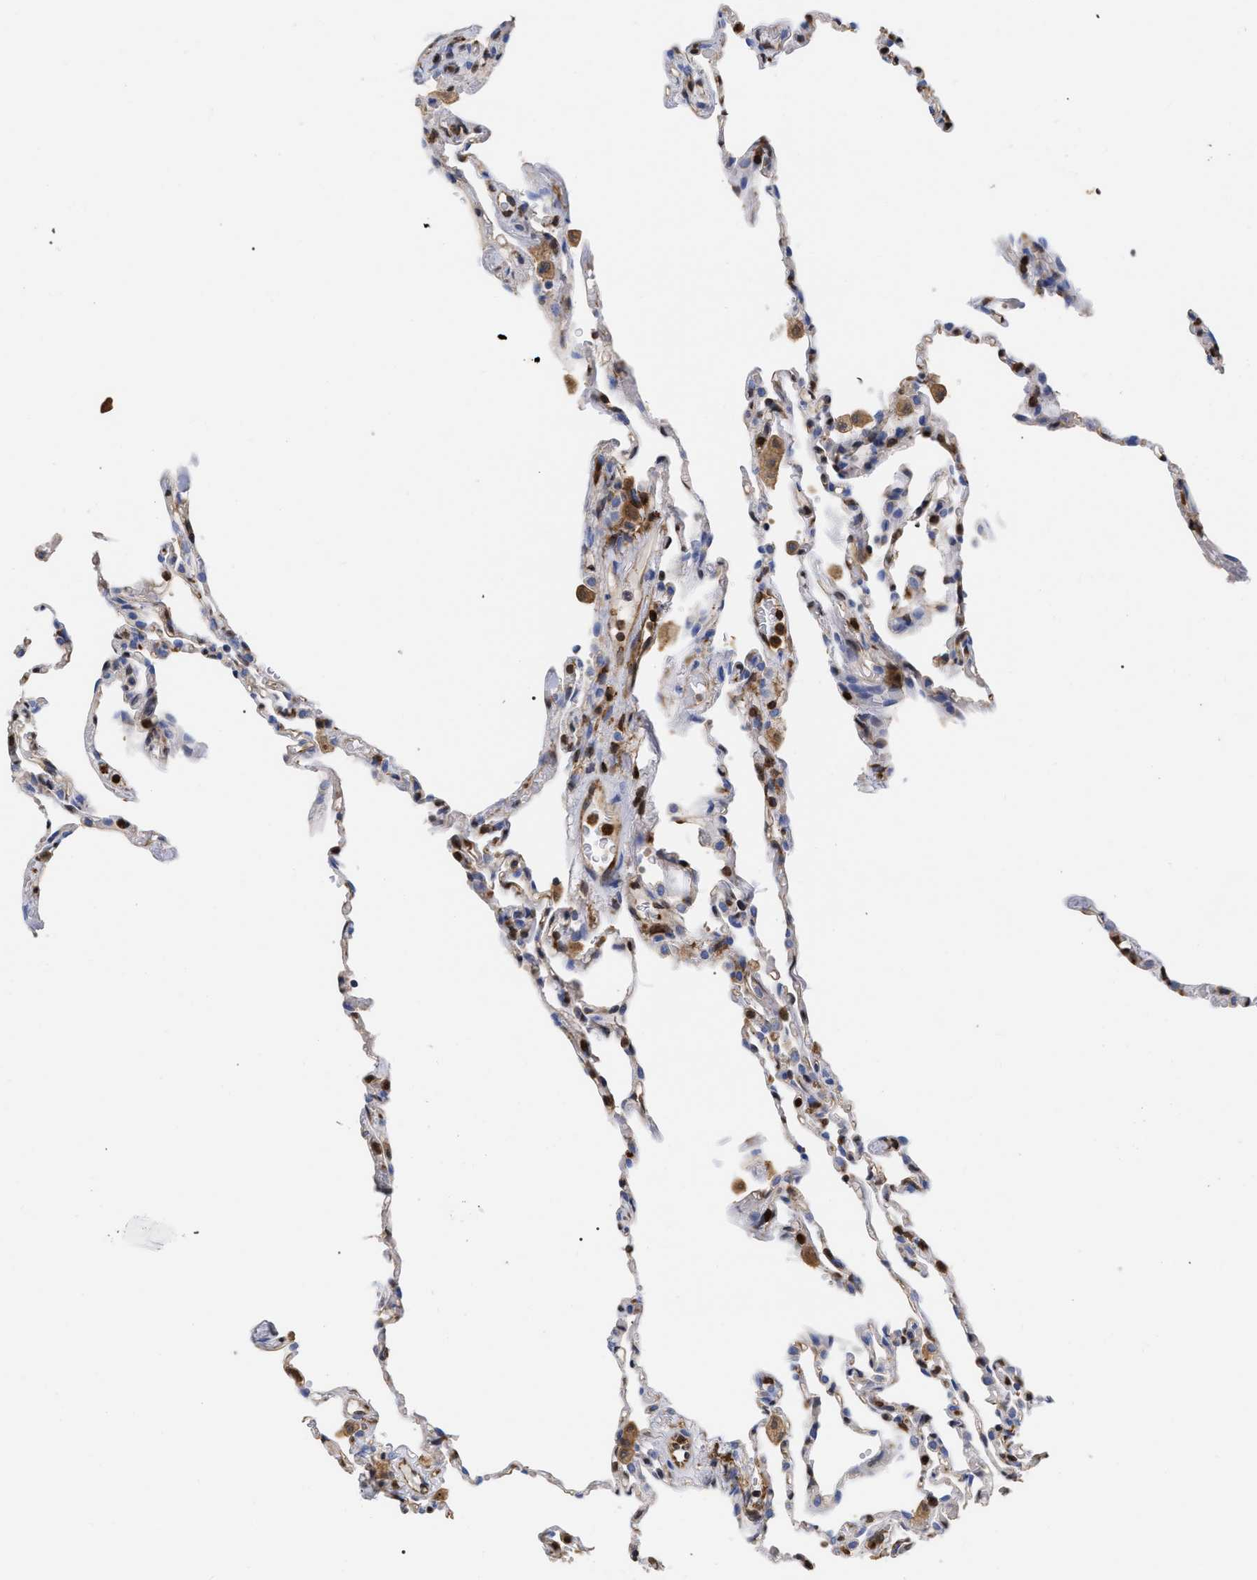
{"staining": {"intensity": "strong", "quantity": "<25%", "location": "nuclear"}, "tissue": "lung", "cell_type": "Alveolar cells", "image_type": "normal", "snomed": [{"axis": "morphology", "description": "Normal tissue, NOS"}, {"axis": "topography", "description": "Lung"}], "caption": "IHC micrograph of normal lung: lung stained using immunohistochemistry (IHC) demonstrates medium levels of strong protein expression localized specifically in the nuclear of alveolar cells, appearing as a nuclear brown color.", "gene": "GIMAP4", "patient": {"sex": "male", "age": 59}}